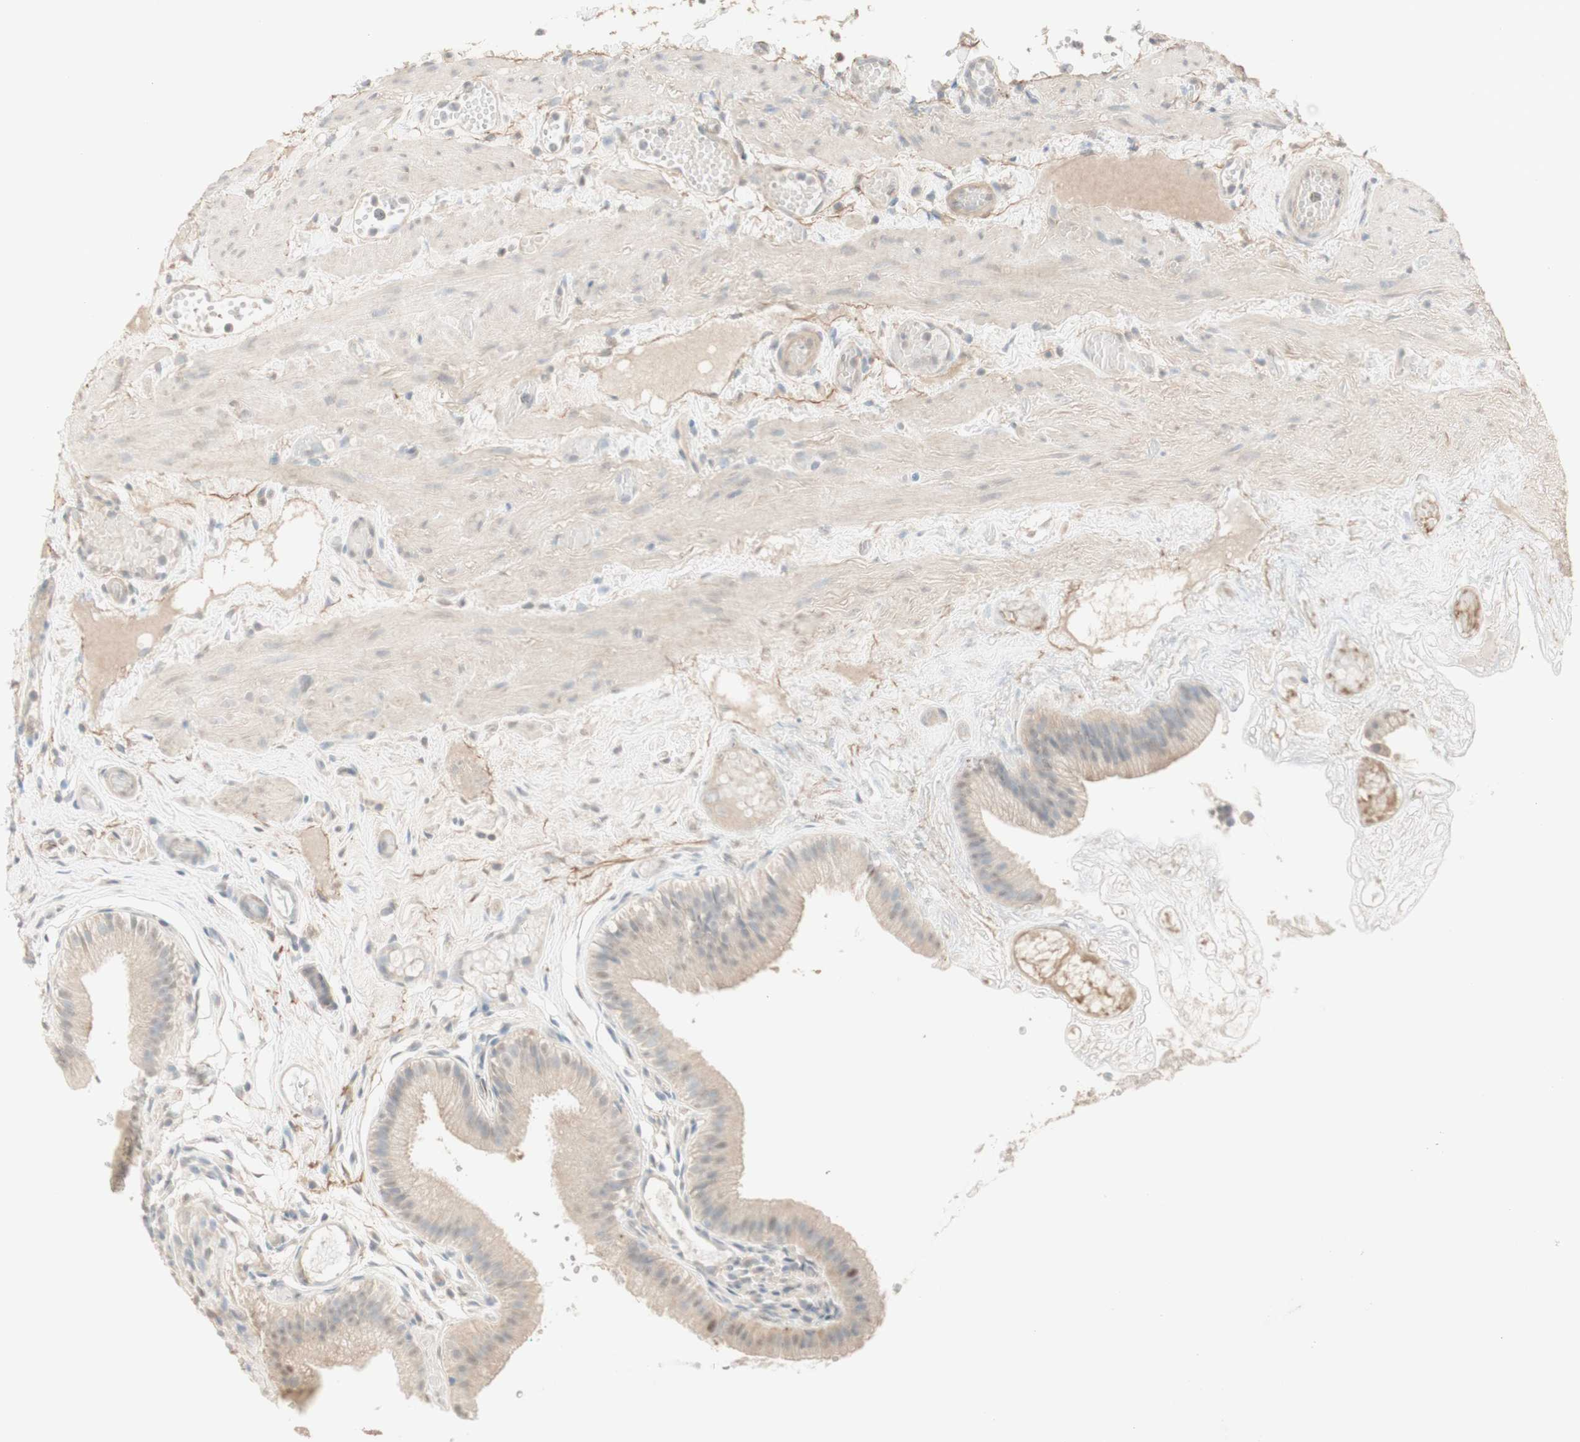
{"staining": {"intensity": "weak", "quantity": ">75%", "location": "cytoplasmic/membranous"}, "tissue": "gallbladder", "cell_type": "Glandular cells", "image_type": "normal", "snomed": [{"axis": "morphology", "description": "Normal tissue, NOS"}, {"axis": "topography", "description": "Gallbladder"}], "caption": "Immunohistochemistry (IHC) (DAB (3,3'-diaminobenzidine)) staining of unremarkable human gallbladder demonstrates weak cytoplasmic/membranous protein expression in about >75% of glandular cells.", "gene": "MUC3A", "patient": {"sex": "female", "age": 26}}